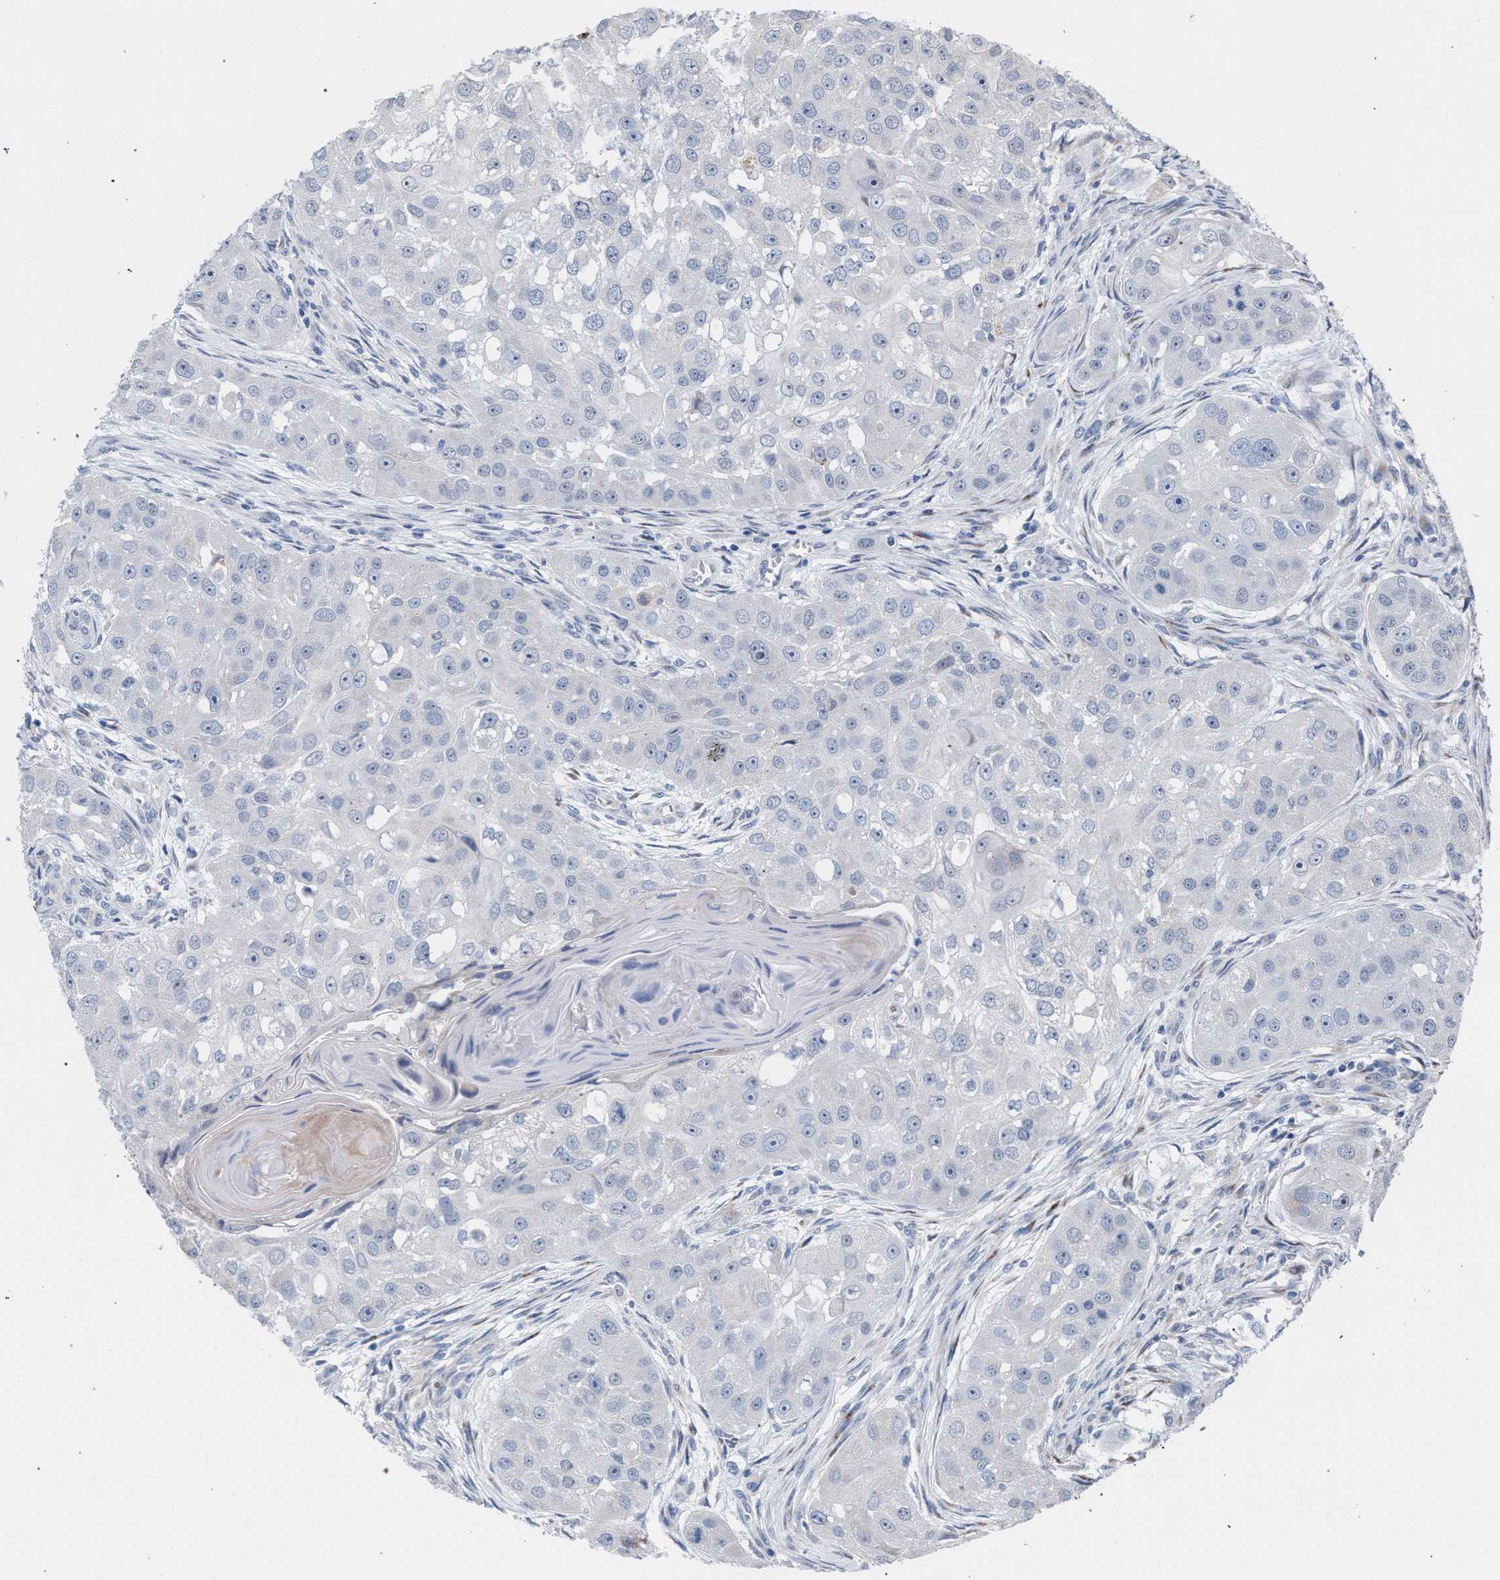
{"staining": {"intensity": "negative", "quantity": "none", "location": "none"}, "tissue": "head and neck cancer", "cell_type": "Tumor cells", "image_type": "cancer", "snomed": [{"axis": "morphology", "description": "Normal tissue, NOS"}, {"axis": "morphology", "description": "Squamous cell carcinoma, NOS"}, {"axis": "topography", "description": "Skeletal muscle"}, {"axis": "topography", "description": "Head-Neck"}], "caption": "DAB immunohistochemical staining of human head and neck cancer (squamous cell carcinoma) reveals no significant expression in tumor cells.", "gene": "RNF135", "patient": {"sex": "male", "age": 51}}